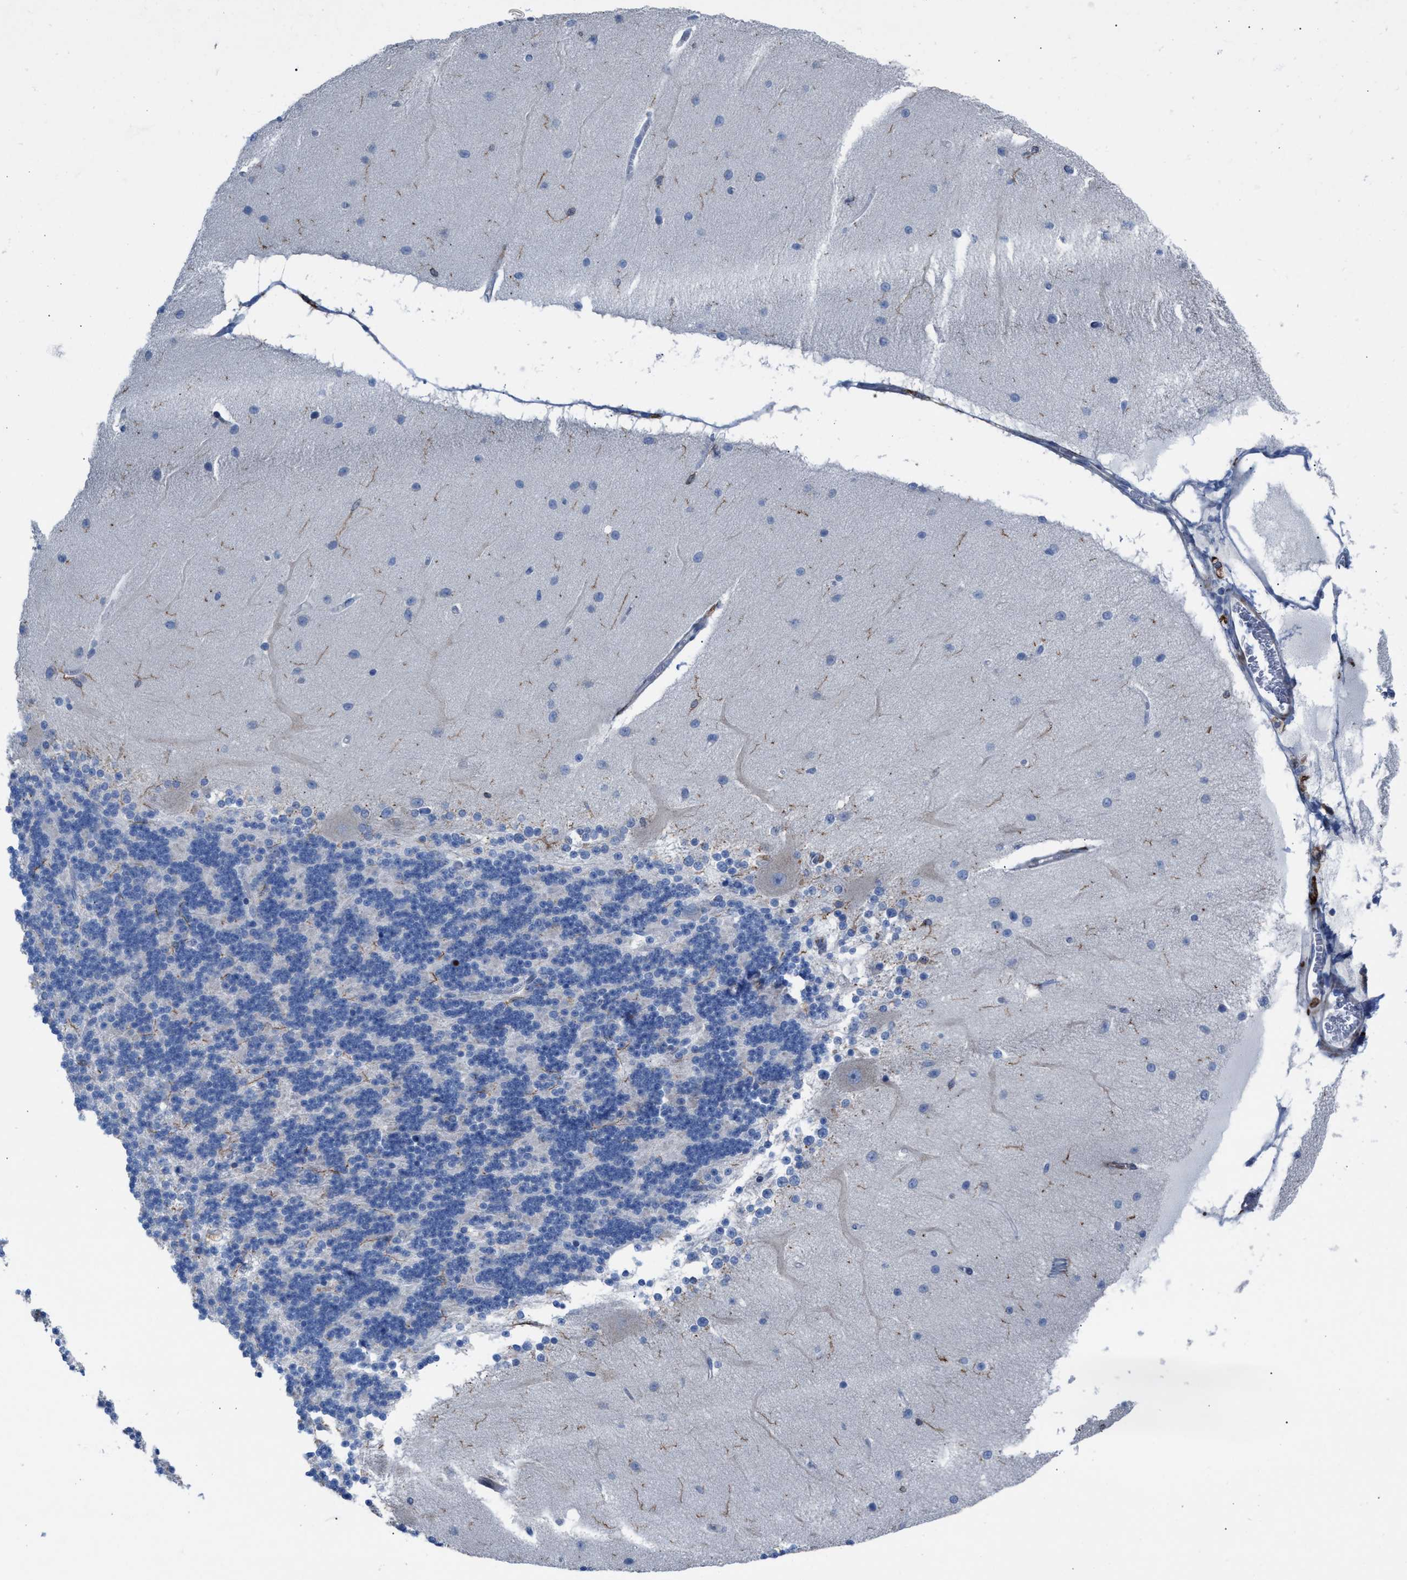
{"staining": {"intensity": "negative", "quantity": "none", "location": "none"}, "tissue": "cerebellum", "cell_type": "Cells in granular layer", "image_type": "normal", "snomed": [{"axis": "morphology", "description": "Normal tissue, NOS"}, {"axis": "topography", "description": "Cerebellum"}], "caption": "High magnification brightfield microscopy of benign cerebellum stained with DAB (brown) and counterstained with hematoxylin (blue): cells in granular layer show no significant positivity. The staining is performed using DAB brown chromogen with nuclei counter-stained in using hematoxylin.", "gene": "SLC47A1", "patient": {"sex": "female", "age": 54}}